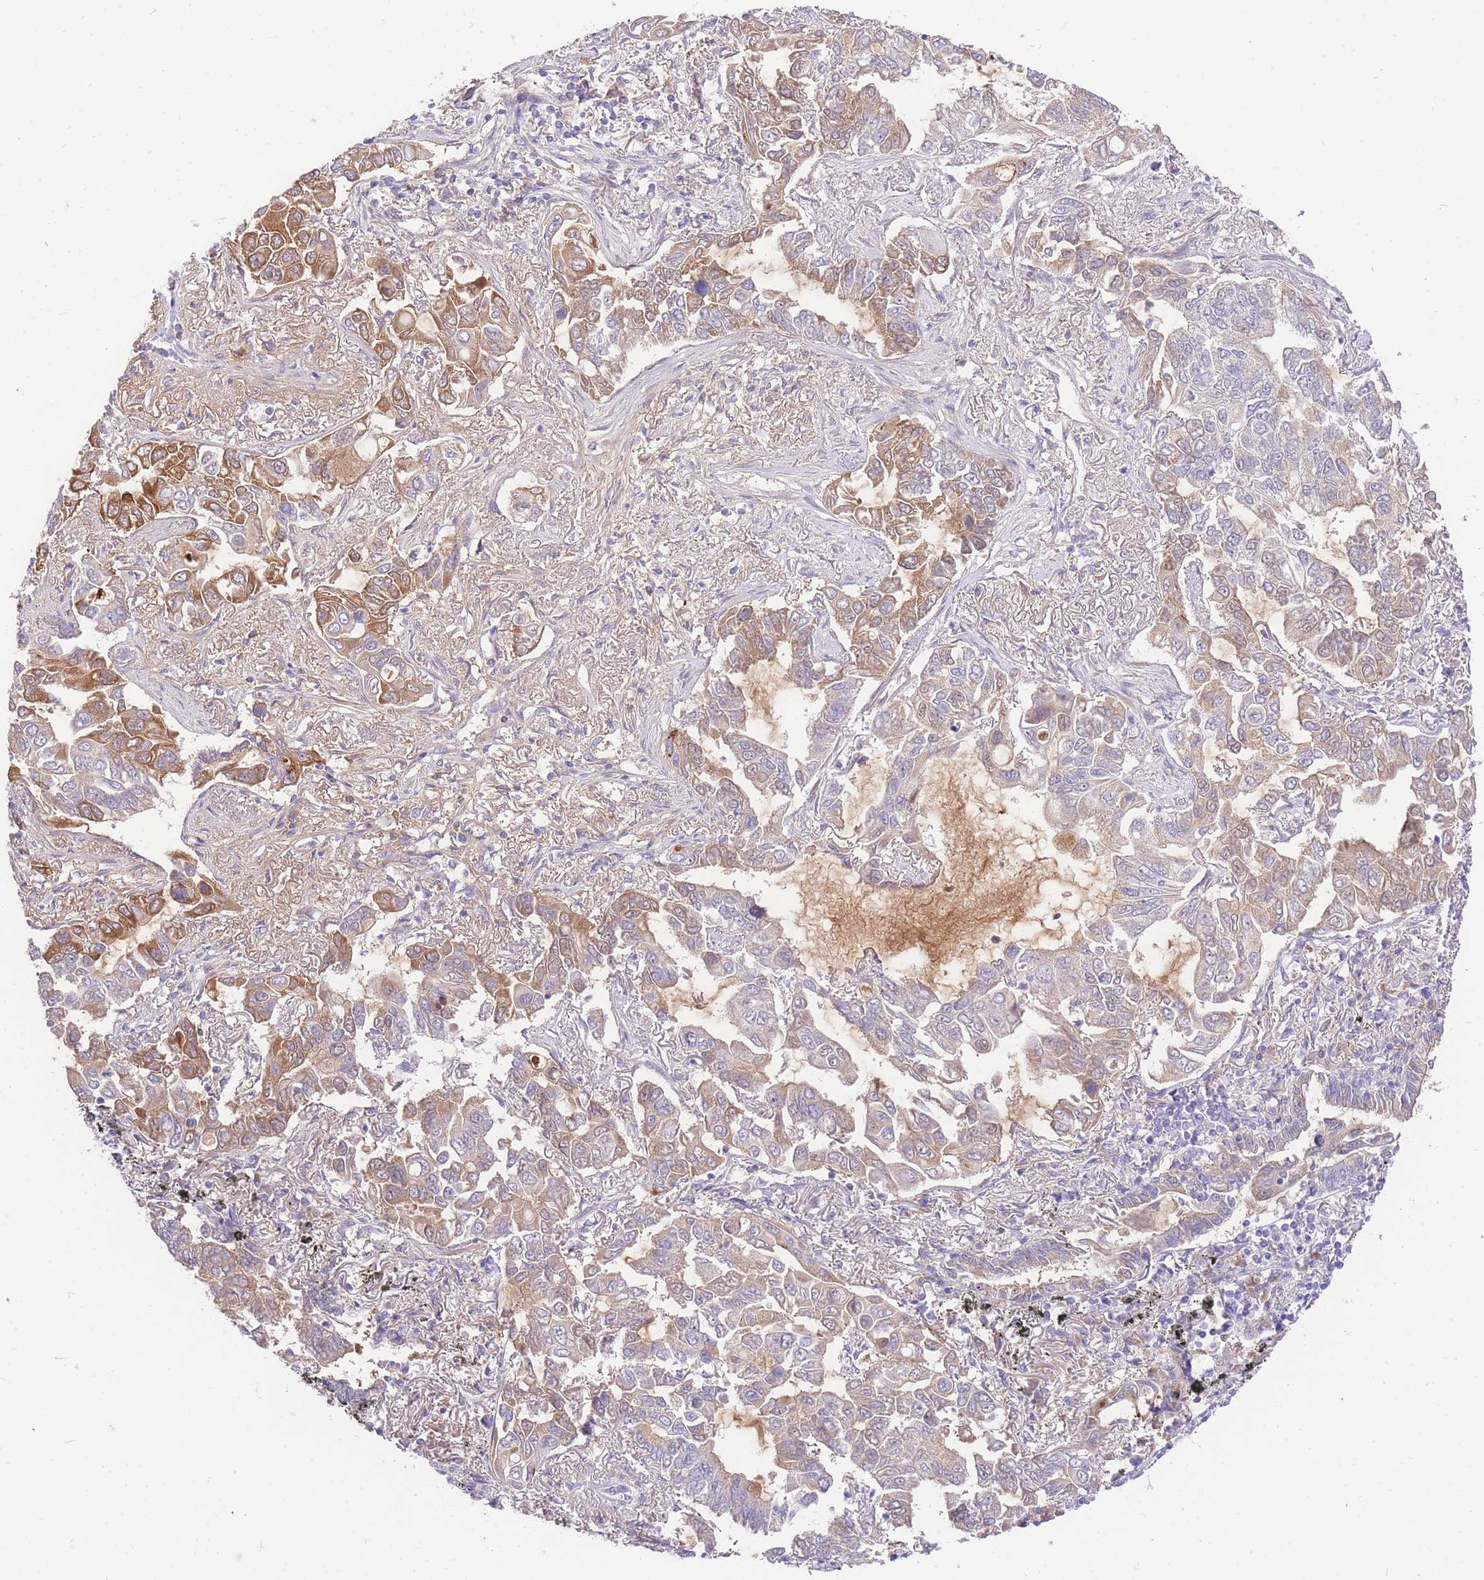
{"staining": {"intensity": "moderate", "quantity": "25%-75%", "location": "cytoplasmic/membranous"}, "tissue": "lung cancer", "cell_type": "Tumor cells", "image_type": "cancer", "snomed": [{"axis": "morphology", "description": "Adenocarcinoma, NOS"}, {"axis": "topography", "description": "Lung"}], "caption": "Immunohistochemistry (IHC) of human adenocarcinoma (lung) demonstrates medium levels of moderate cytoplasmic/membranous expression in about 25%-75% of tumor cells.", "gene": "LIPH", "patient": {"sex": "male", "age": 64}}